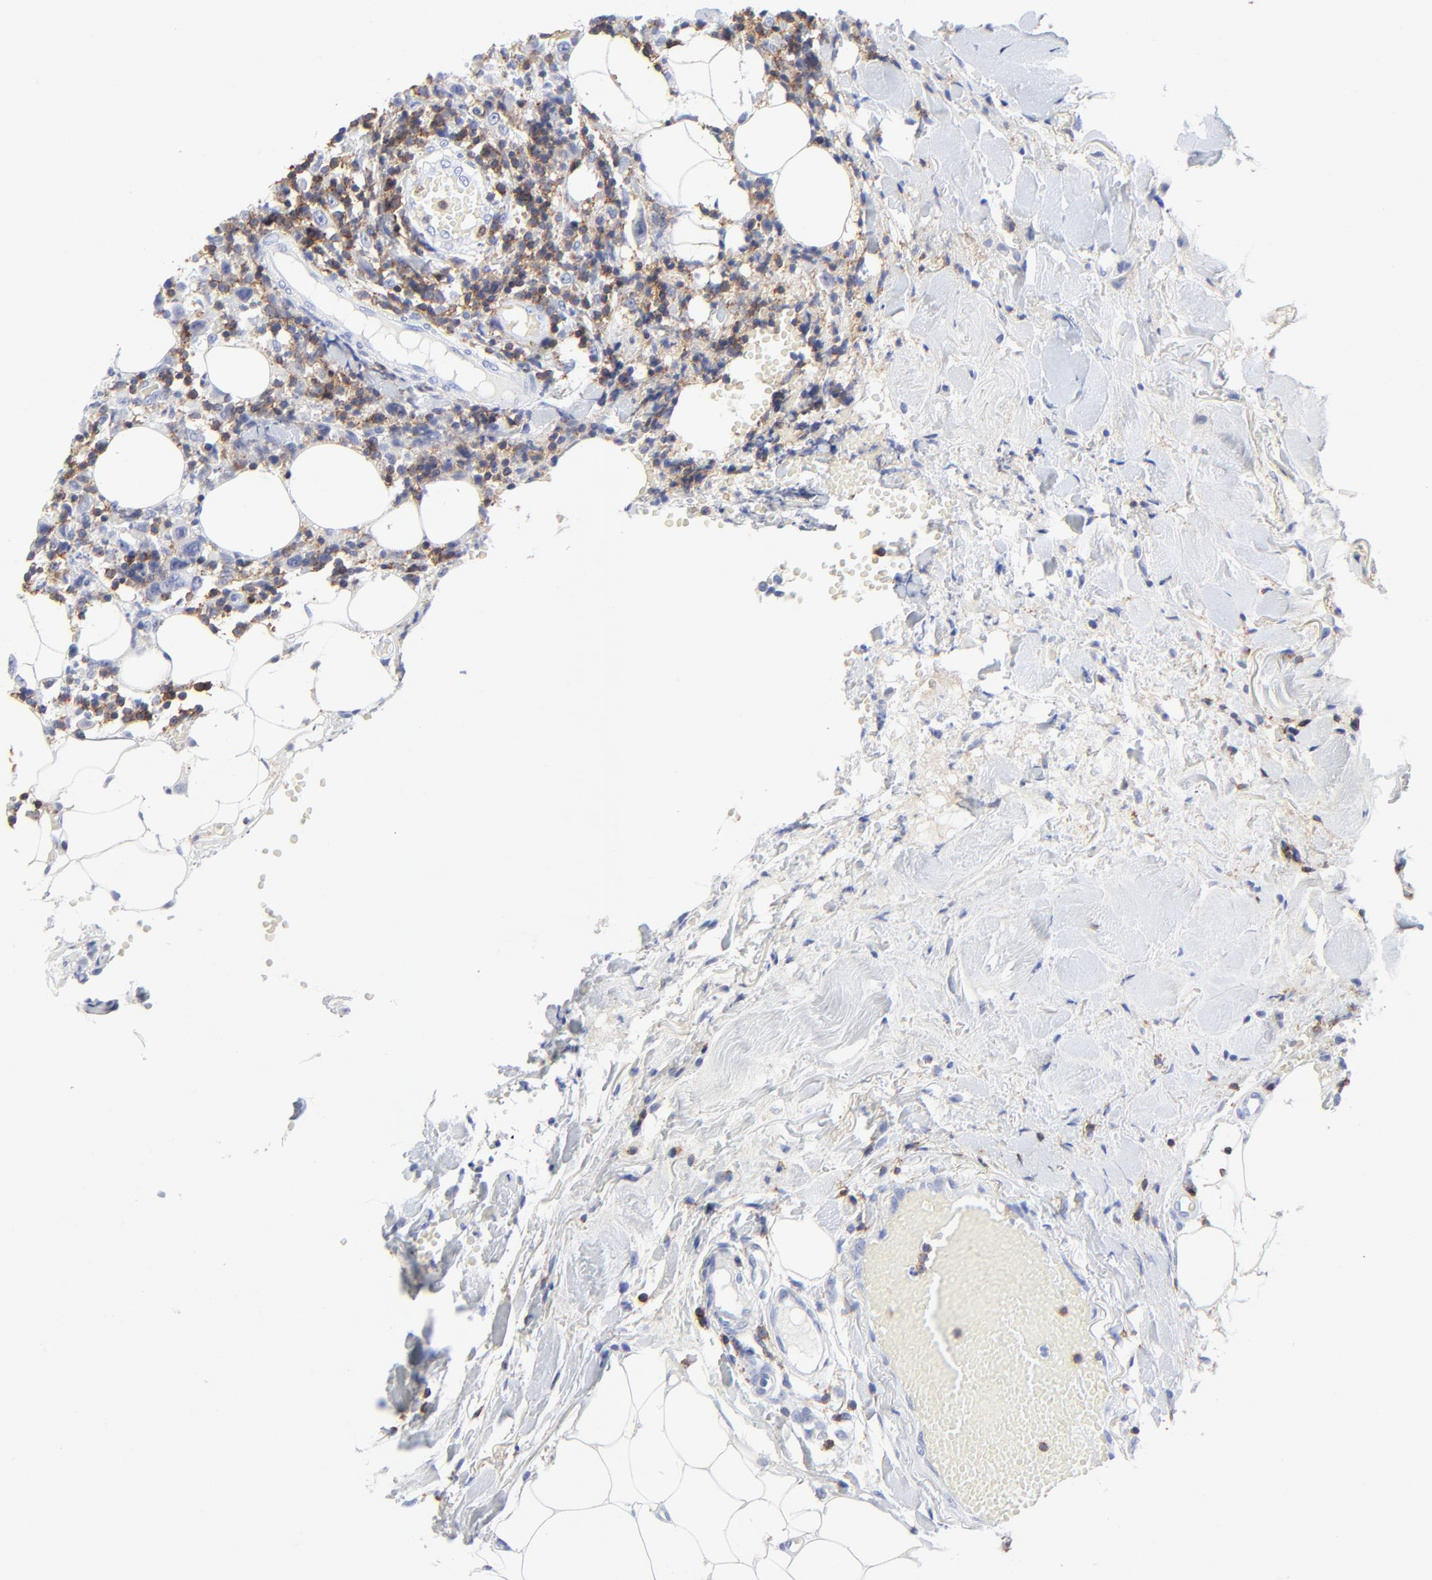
{"staining": {"intensity": "negative", "quantity": "none", "location": "none"}, "tissue": "thyroid cancer", "cell_type": "Tumor cells", "image_type": "cancer", "snomed": [{"axis": "morphology", "description": "Carcinoma, NOS"}, {"axis": "topography", "description": "Thyroid gland"}], "caption": "Immunohistochemical staining of thyroid cancer shows no significant staining in tumor cells.", "gene": "LCK", "patient": {"sex": "female", "age": 77}}